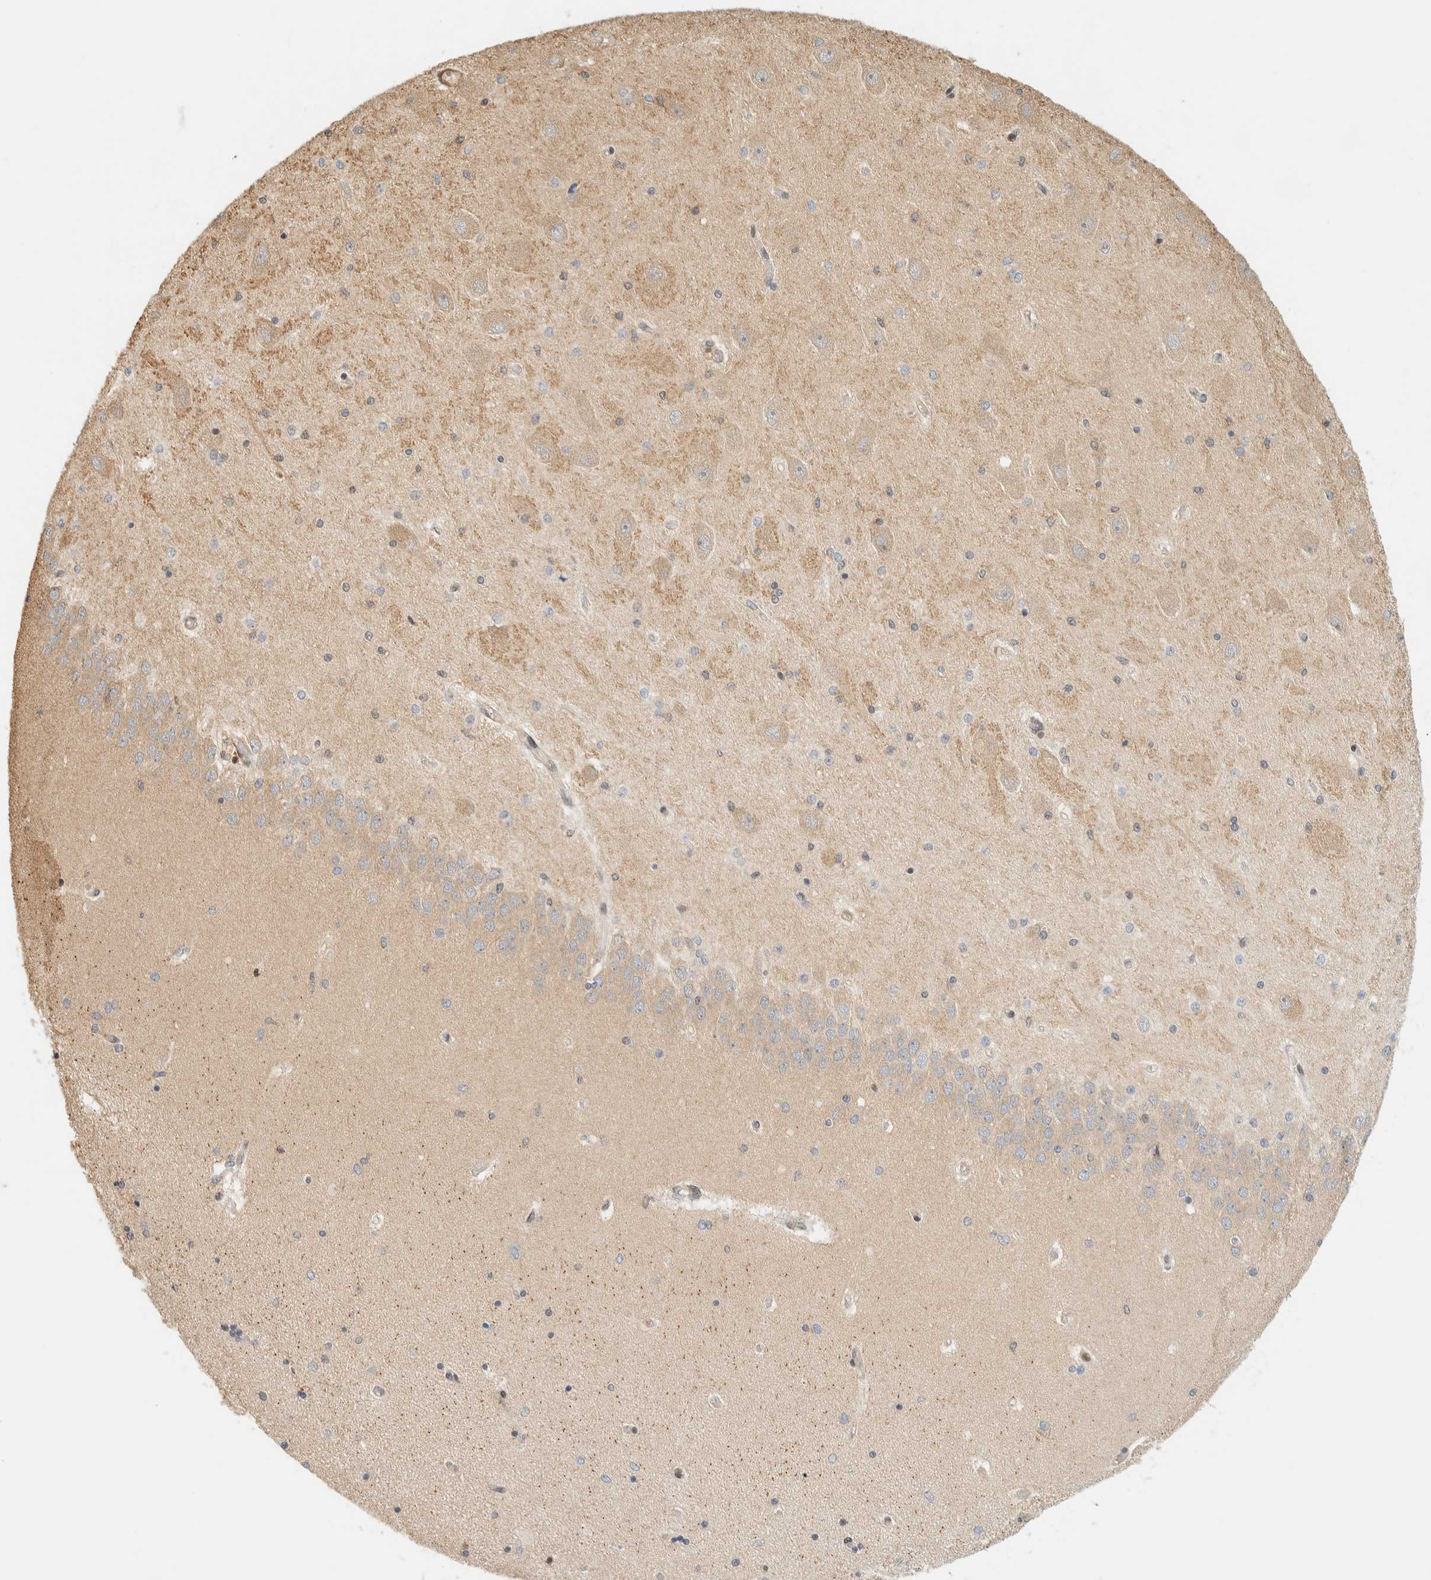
{"staining": {"intensity": "negative", "quantity": "none", "location": "none"}, "tissue": "hippocampus", "cell_type": "Glial cells", "image_type": "normal", "snomed": [{"axis": "morphology", "description": "Normal tissue, NOS"}, {"axis": "topography", "description": "Hippocampus"}], "caption": "Immunohistochemistry histopathology image of normal hippocampus: hippocampus stained with DAB reveals no significant protein staining in glial cells. Brightfield microscopy of immunohistochemistry stained with DAB (3,3'-diaminobenzidine) (brown) and hematoxylin (blue), captured at high magnification.", "gene": "ARFGEF1", "patient": {"sex": "female", "age": 54}}